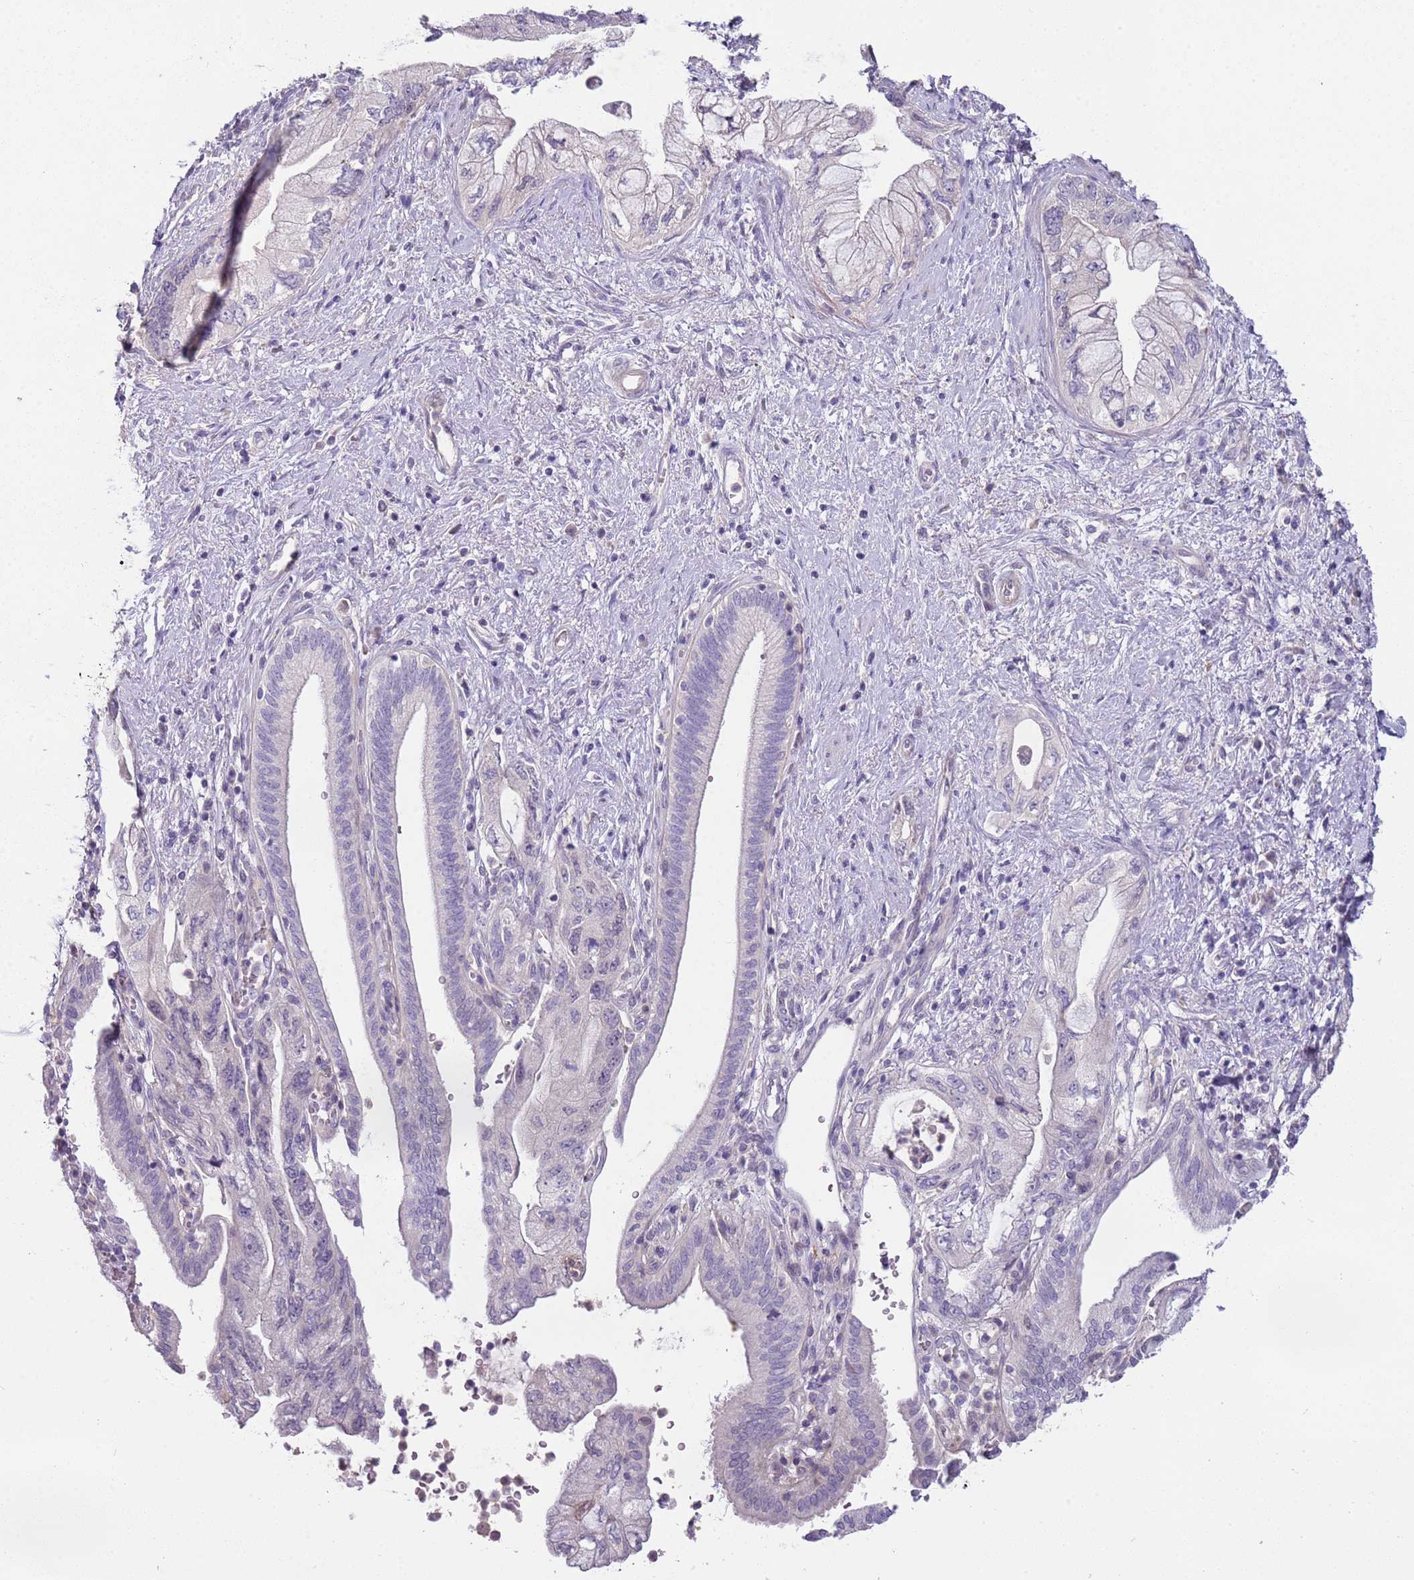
{"staining": {"intensity": "negative", "quantity": "none", "location": "none"}, "tissue": "pancreatic cancer", "cell_type": "Tumor cells", "image_type": "cancer", "snomed": [{"axis": "morphology", "description": "Adenocarcinoma, NOS"}, {"axis": "topography", "description": "Pancreas"}], "caption": "DAB immunohistochemical staining of human pancreatic adenocarcinoma exhibits no significant staining in tumor cells.", "gene": "ARHGAP5", "patient": {"sex": "female", "age": 73}}